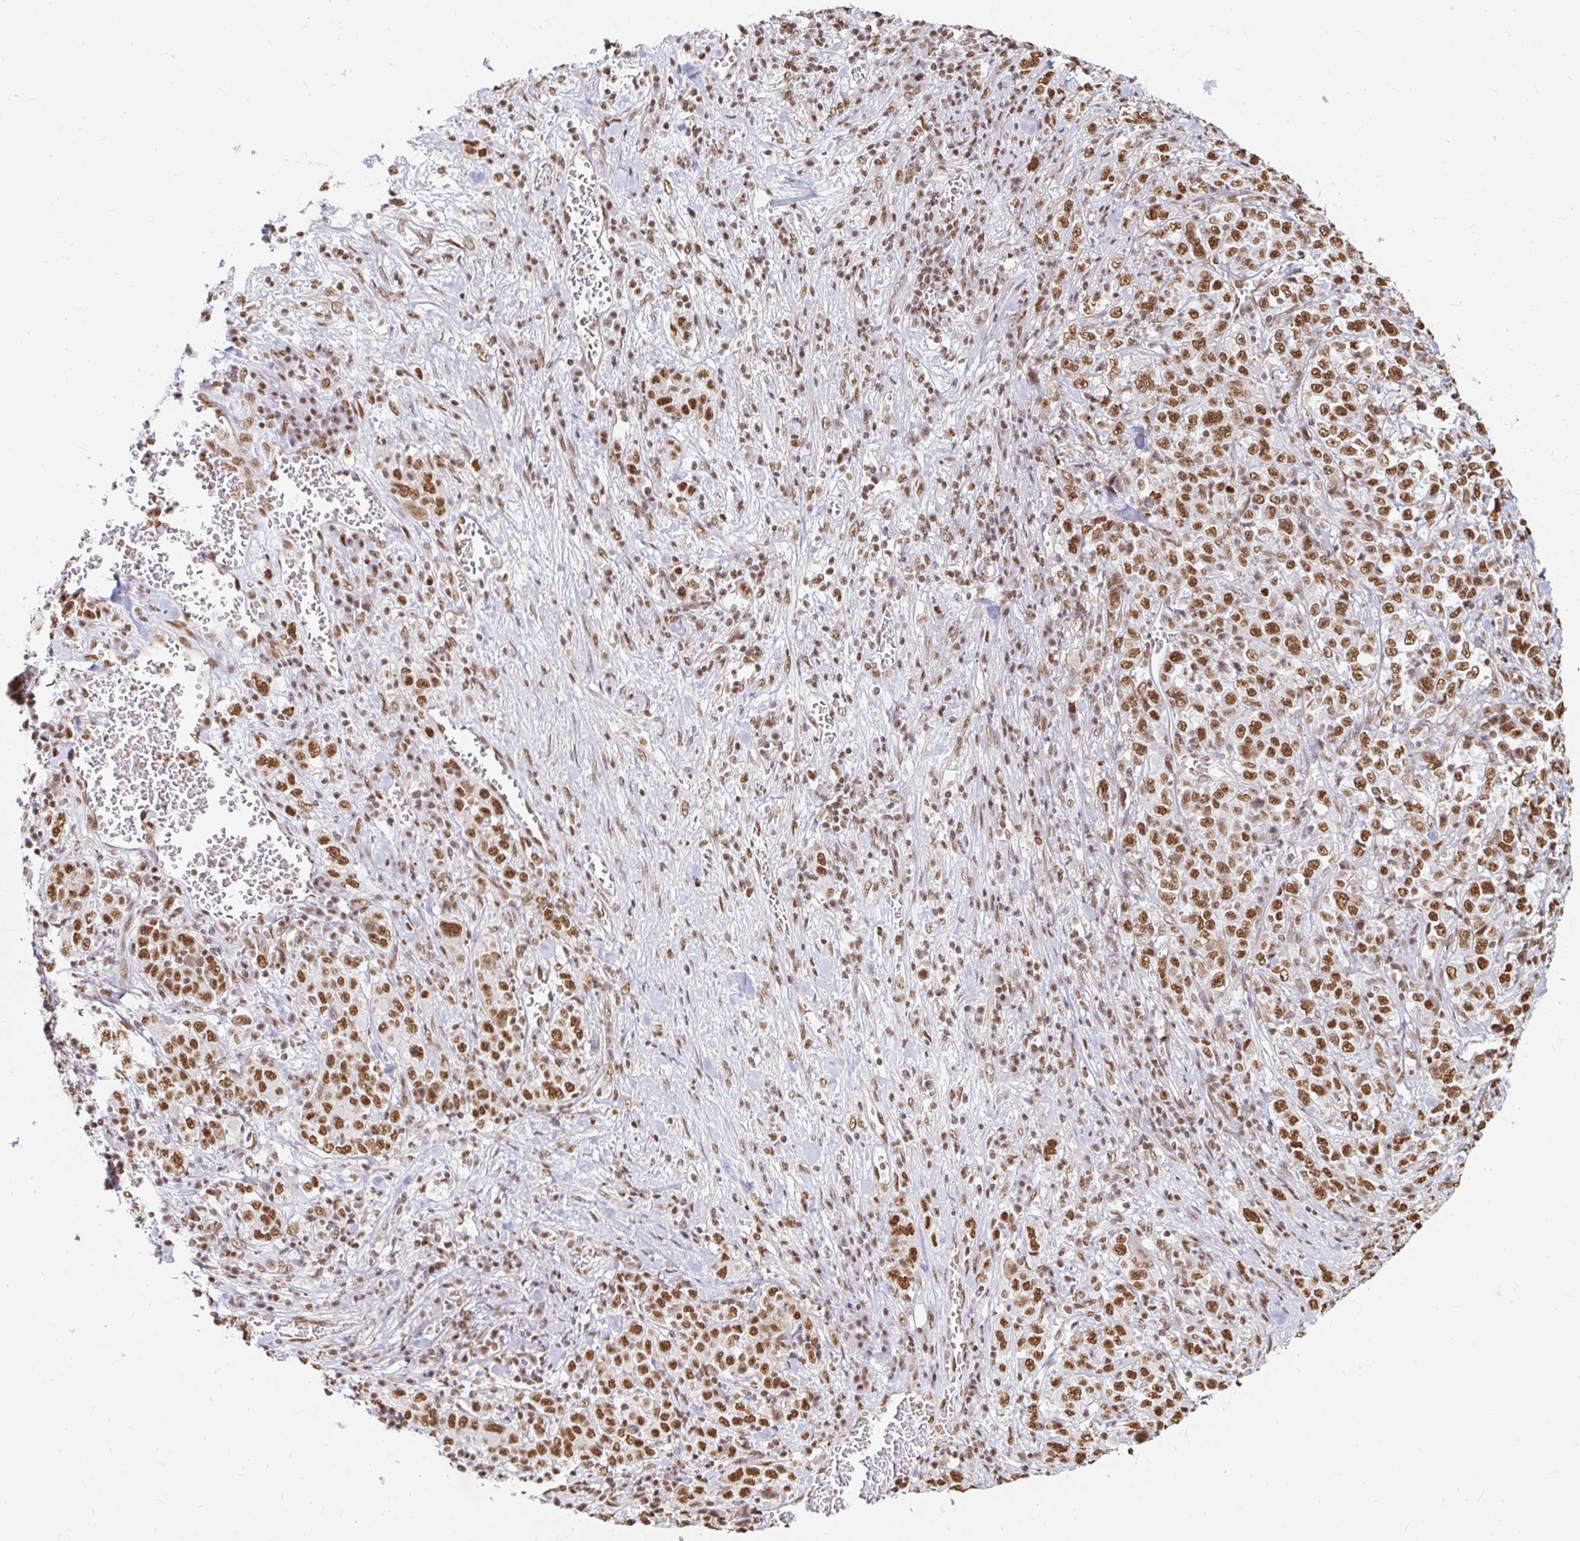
{"staining": {"intensity": "strong", "quantity": ">75%", "location": "nuclear"}, "tissue": "stomach cancer", "cell_type": "Tumor cells", "image_type": "cancer", "snomed": [{"axis": "morphology", "description": "Normal tissue, NOS"}, {"axis": "morphology", "description": "Adenocarcinoma, NOS"}, {"axis": "topography", "description": "Stomach, upper"}, {"axis": "topography", "description": "Stomach"}], "caption": "This image reveals immunohistochemistry (IHC) staining of stomach adenocarcinoma, with high strong nuclear positivity in approximately >75% of tumor cells.", "gene": "HNRNPU", "patient": {"sex": "male", "age": 59}}